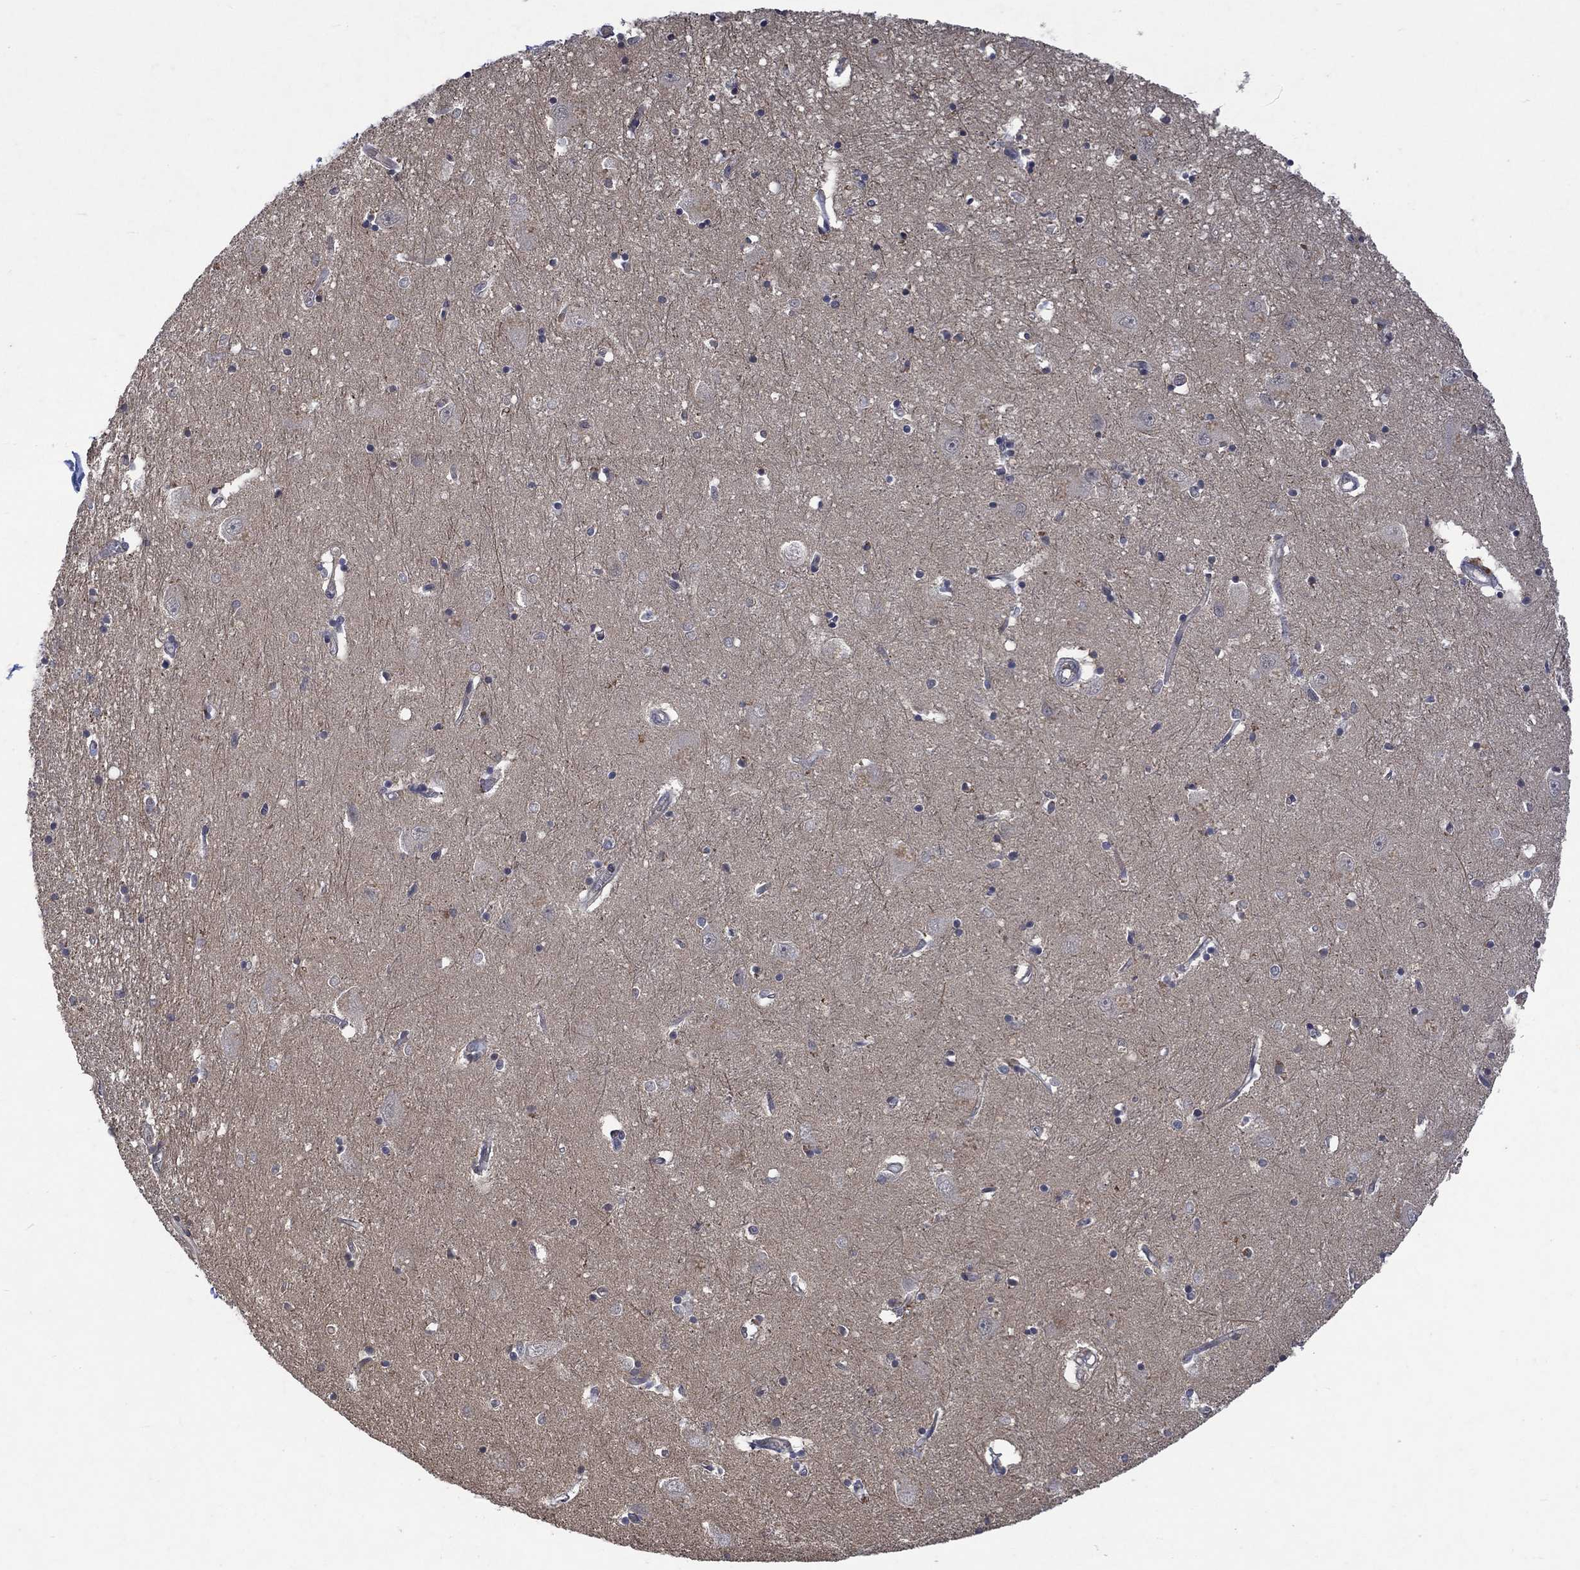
{"staining": {"intensity": "negative", "quantity": "none", "location": "none"}, "tissue": "caudate", "cell_type": "Glial cells", "image_type": "normal", "snomed": [{"axis": "morphology", "description": "Normal tissue, NOS"}, {"axis": "topography", "description": "Lateral ventricle wall"}], "caption": "IHC histopathology image of benign caudate: human caudate stained with DAB demonstrates no significant protein expression in glial cells.", "gene": "GRIN2D", "patient": {"sex": "male", "age": 54}}